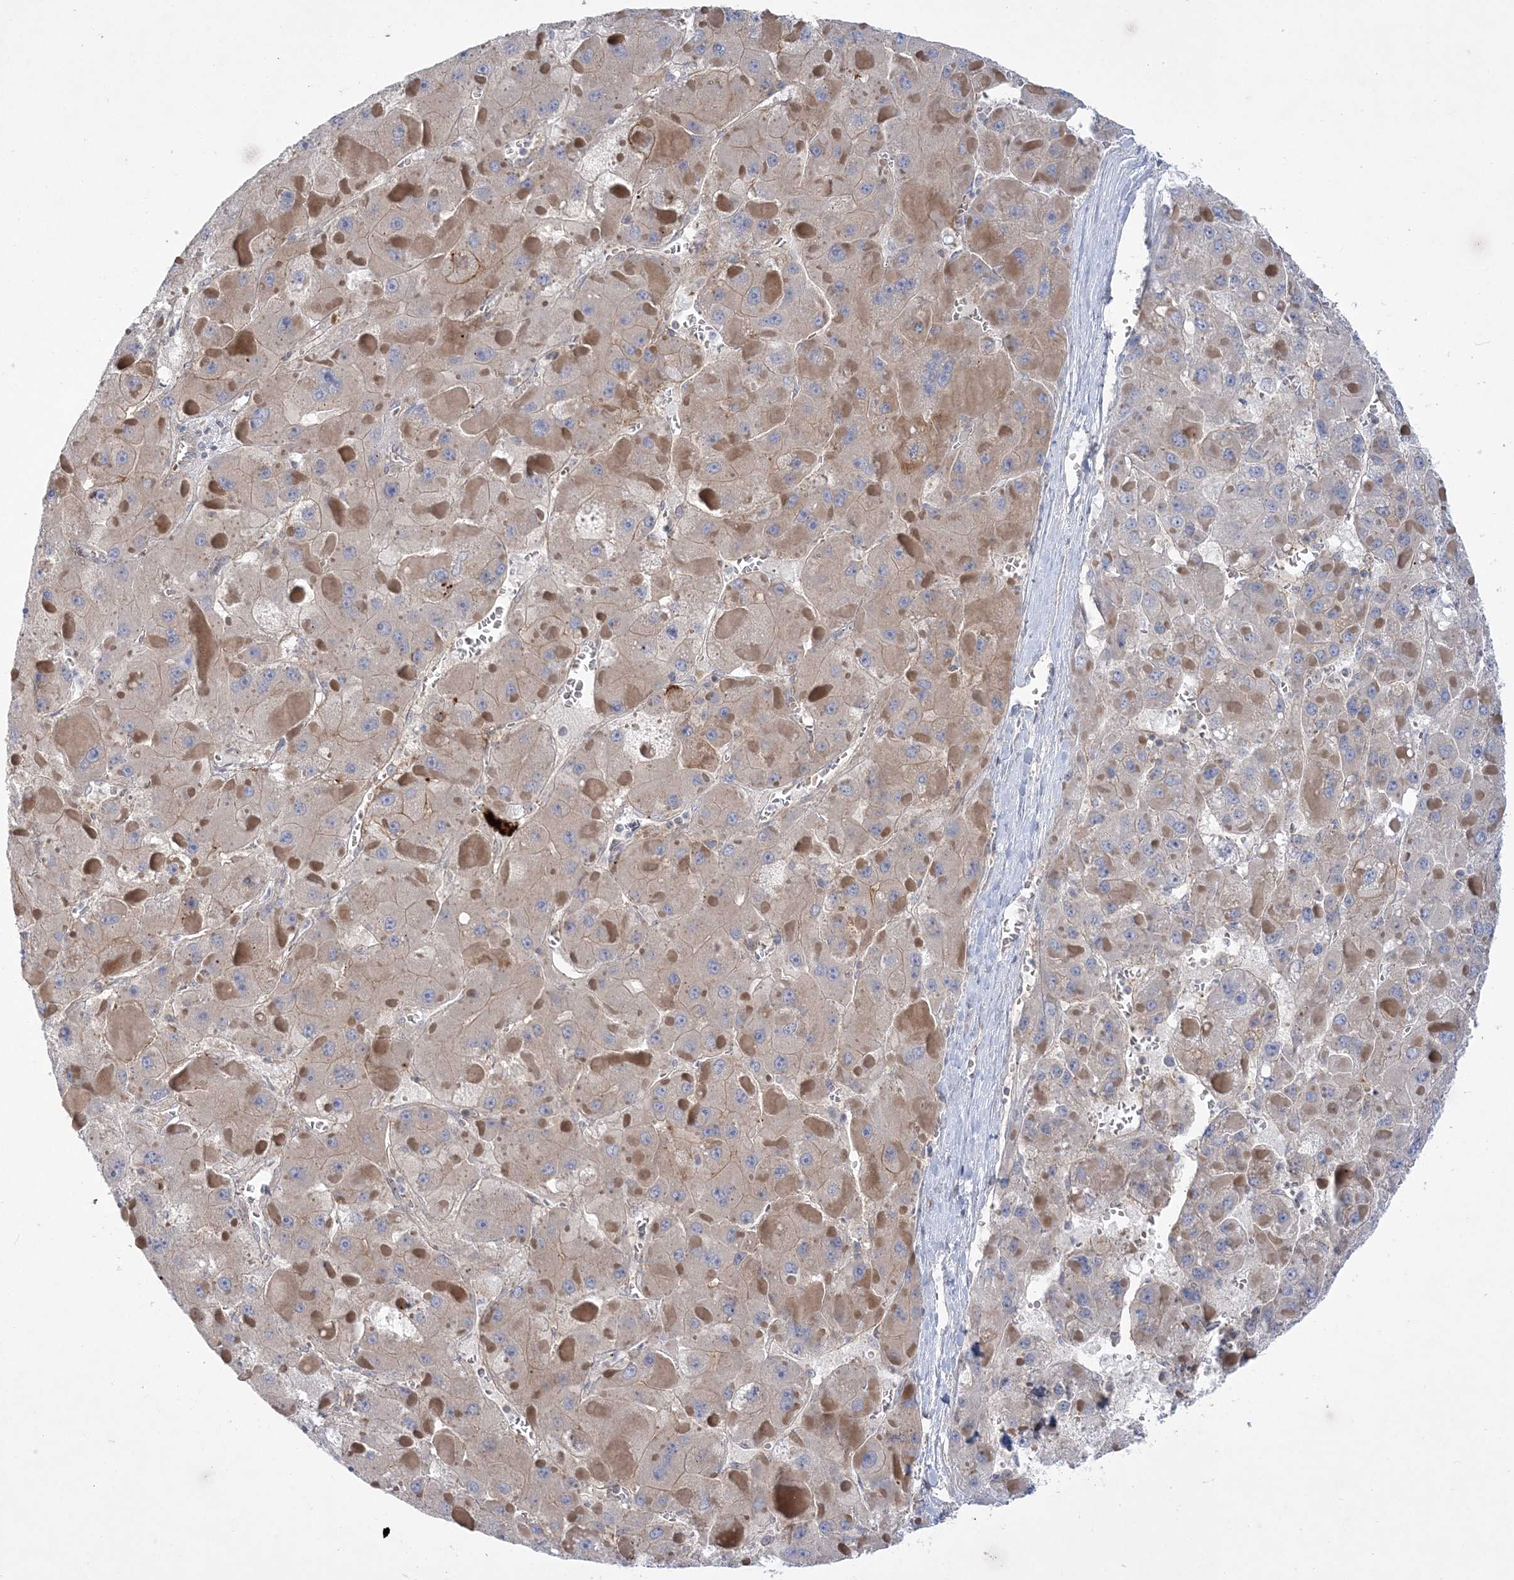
{"staining": {"intensity": "weak", "quantity": ">75%", "location": "cytoplasmic/membranous"}, "tissue": "liver cancer", "cell_type": "Tumor cells", "image_type": "cancer", "snomed": [{"axis": "morphology", "description": "Carcinoma, Hepatocellular, NOS"}, {"axis": "topography", "description": "Liver"}], "caption": "Immunohistochemistry image of neoplastic tissue: hepatocellular carcinoma (liver) stained using IHC demonstrates low levels of weak protein expression localized specifically in the cytoplasmic/membranous of tumor cells, appearing as a cytoplasmic/membranous brown color.", "gene": "ADAMTS12", "patient": {"sex": "female", "age": 73}}